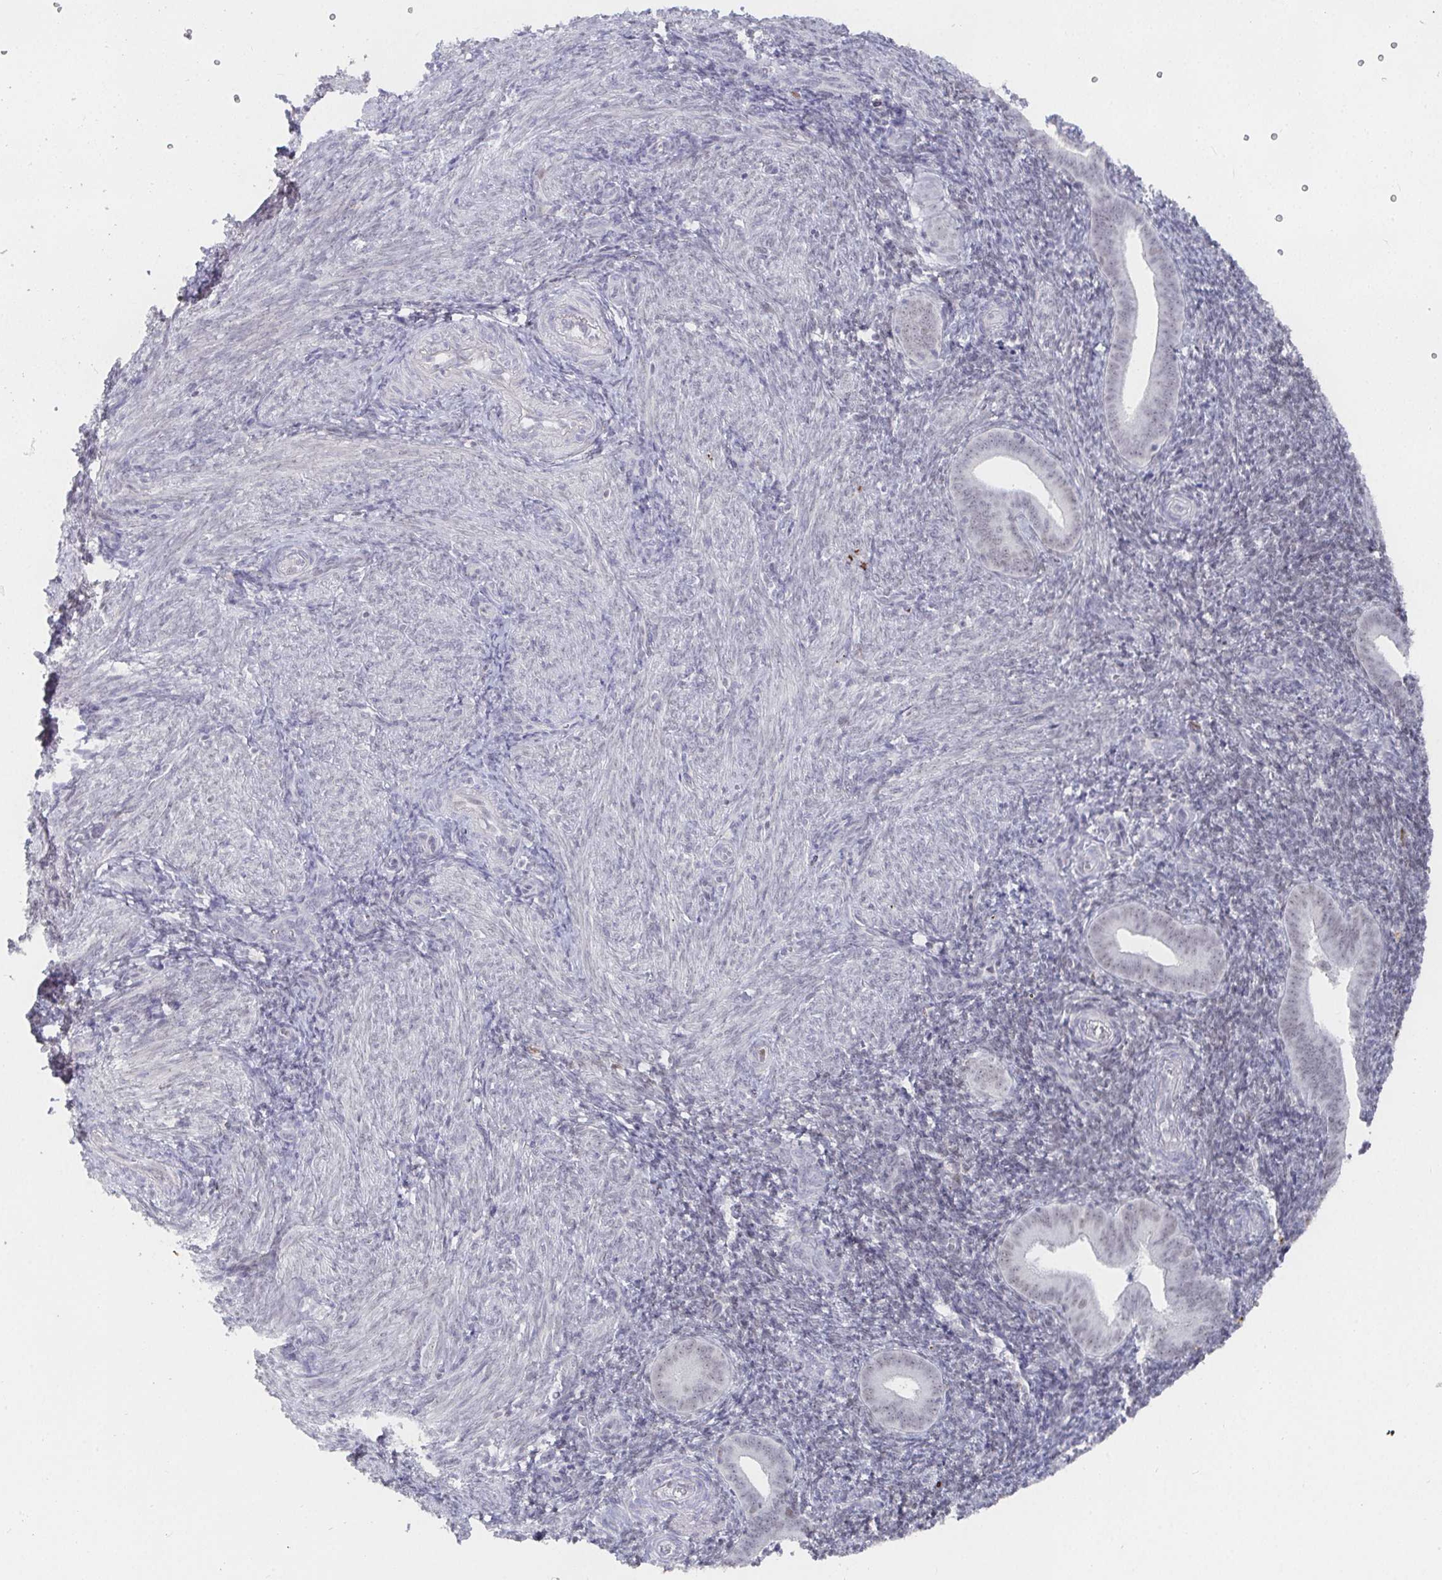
{"staining": {"intensity": "negative", "quantity": "none", "location": "none"}, "tissue": "endometrium", "cell_type": "Cells in endometrial stroma", "image_type": "normal", "snomed": [{"axis": "morphology", "description": "Normal tissue, NOS"}, {"axis": "topography", "description": "Endometrium"}], "caption": "This is a micrograph of IHC staining of unremarkable endometrium, which shows no positivity in cells in endometrial stroma.", "gene": "RCOR1", "patient": {"sex": "female", "age": 25}}